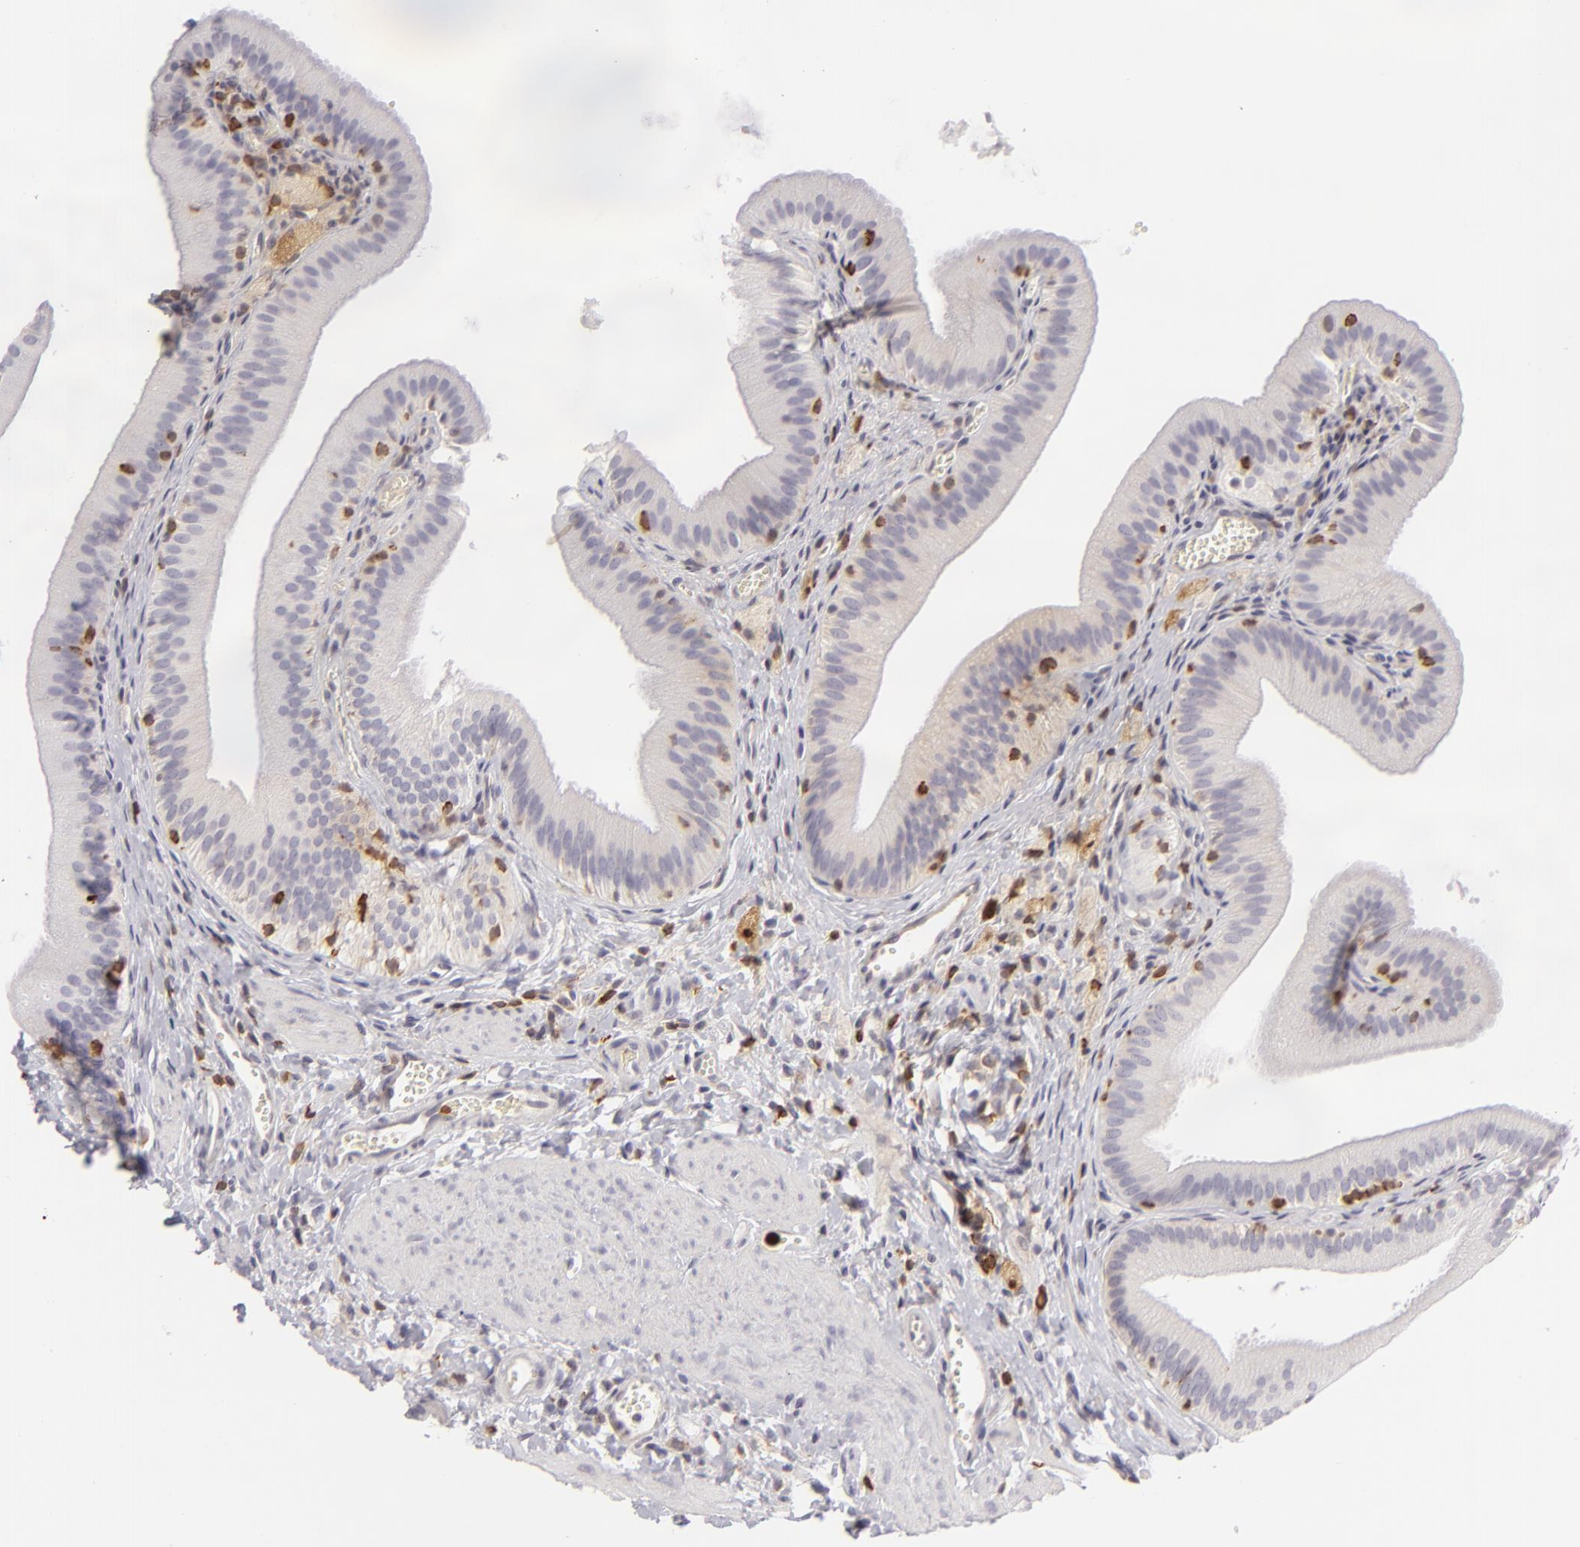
{"staining": {"intensity": "negative", "quantity": "none", "location": "none"}, "tissue": "gallbladder", "cell_type": "Glandular cells", "image_type": "normal", "snomed": [{"axis": "morphology", "description": "Normal tissue, NOS"}, {"axis": "topography", "description": "Gallbladder"}], "caption": "DAB immunohistochemical staining of normal human gallbladder shows no significant expression in glandular cells.", "gene": "APOBEC3G", "patient": {"sex": "female", "age": 24}}